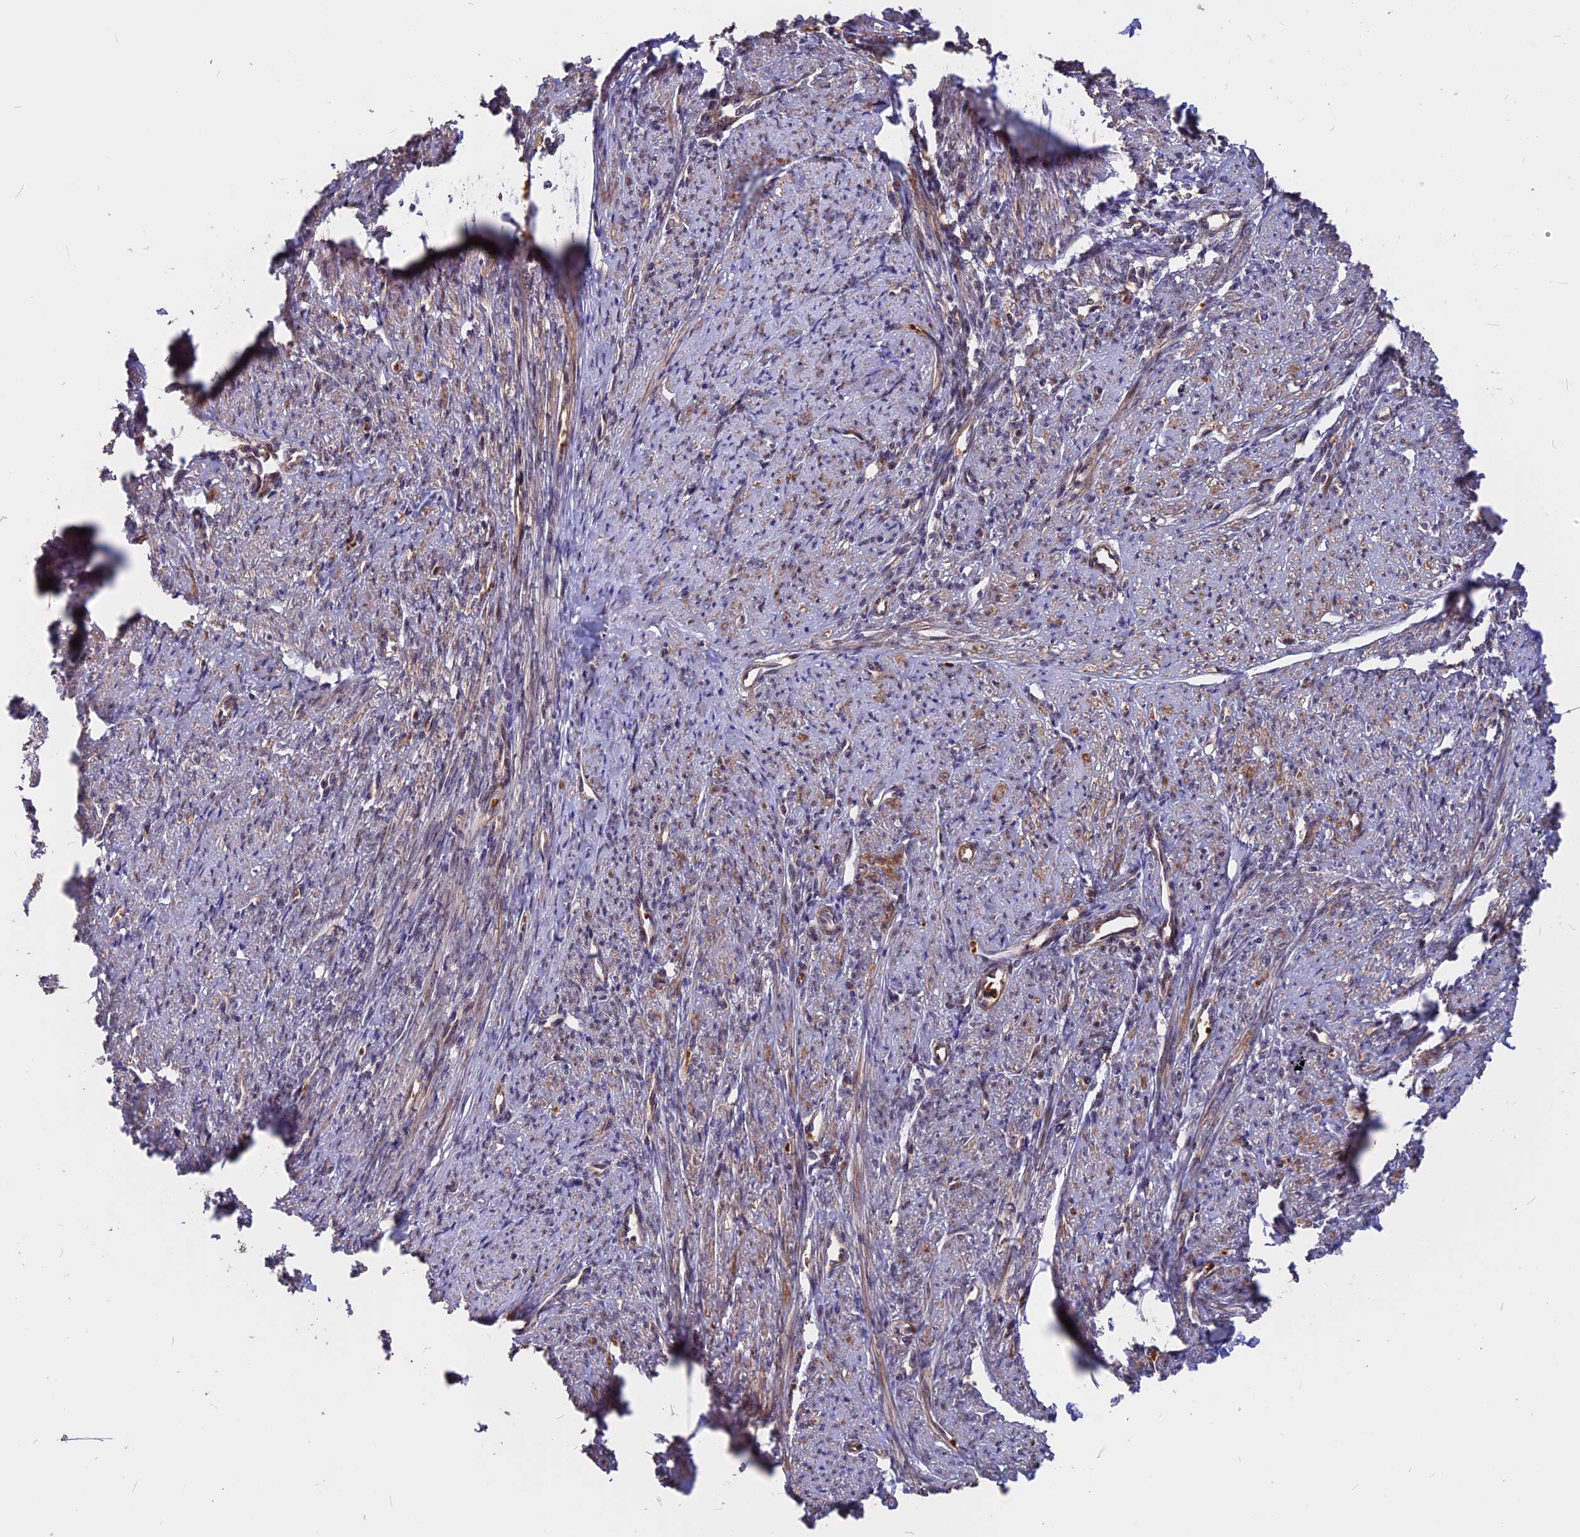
{"staining": {"intensity": "strong", "quantity": "25%-75%", "location": "cytoplasmic/membranous"}, "tissue": "smooth muscle", "cell_type": "Smooth muscle cells", "image_type": "normal", "snomed": [{"axis": "morphology", "description": "Normal tissue, NOS"}, {"axis": "topography", "description": "Smooth muscle"}, {"axis": "topography", "description": "Uterus"}], "caption": "Brown immunohistochemical staining in benign smooth muscle exhibits strong cytoplasmic/membranous staining in approximately 25%-75% of smooth muscle cells. Immunohistochemistry stains the protein of interest in brown and the nuclei are stained blue.", "gene": "ZC3H10", "patient": {"sex": "female", "age": 59}}